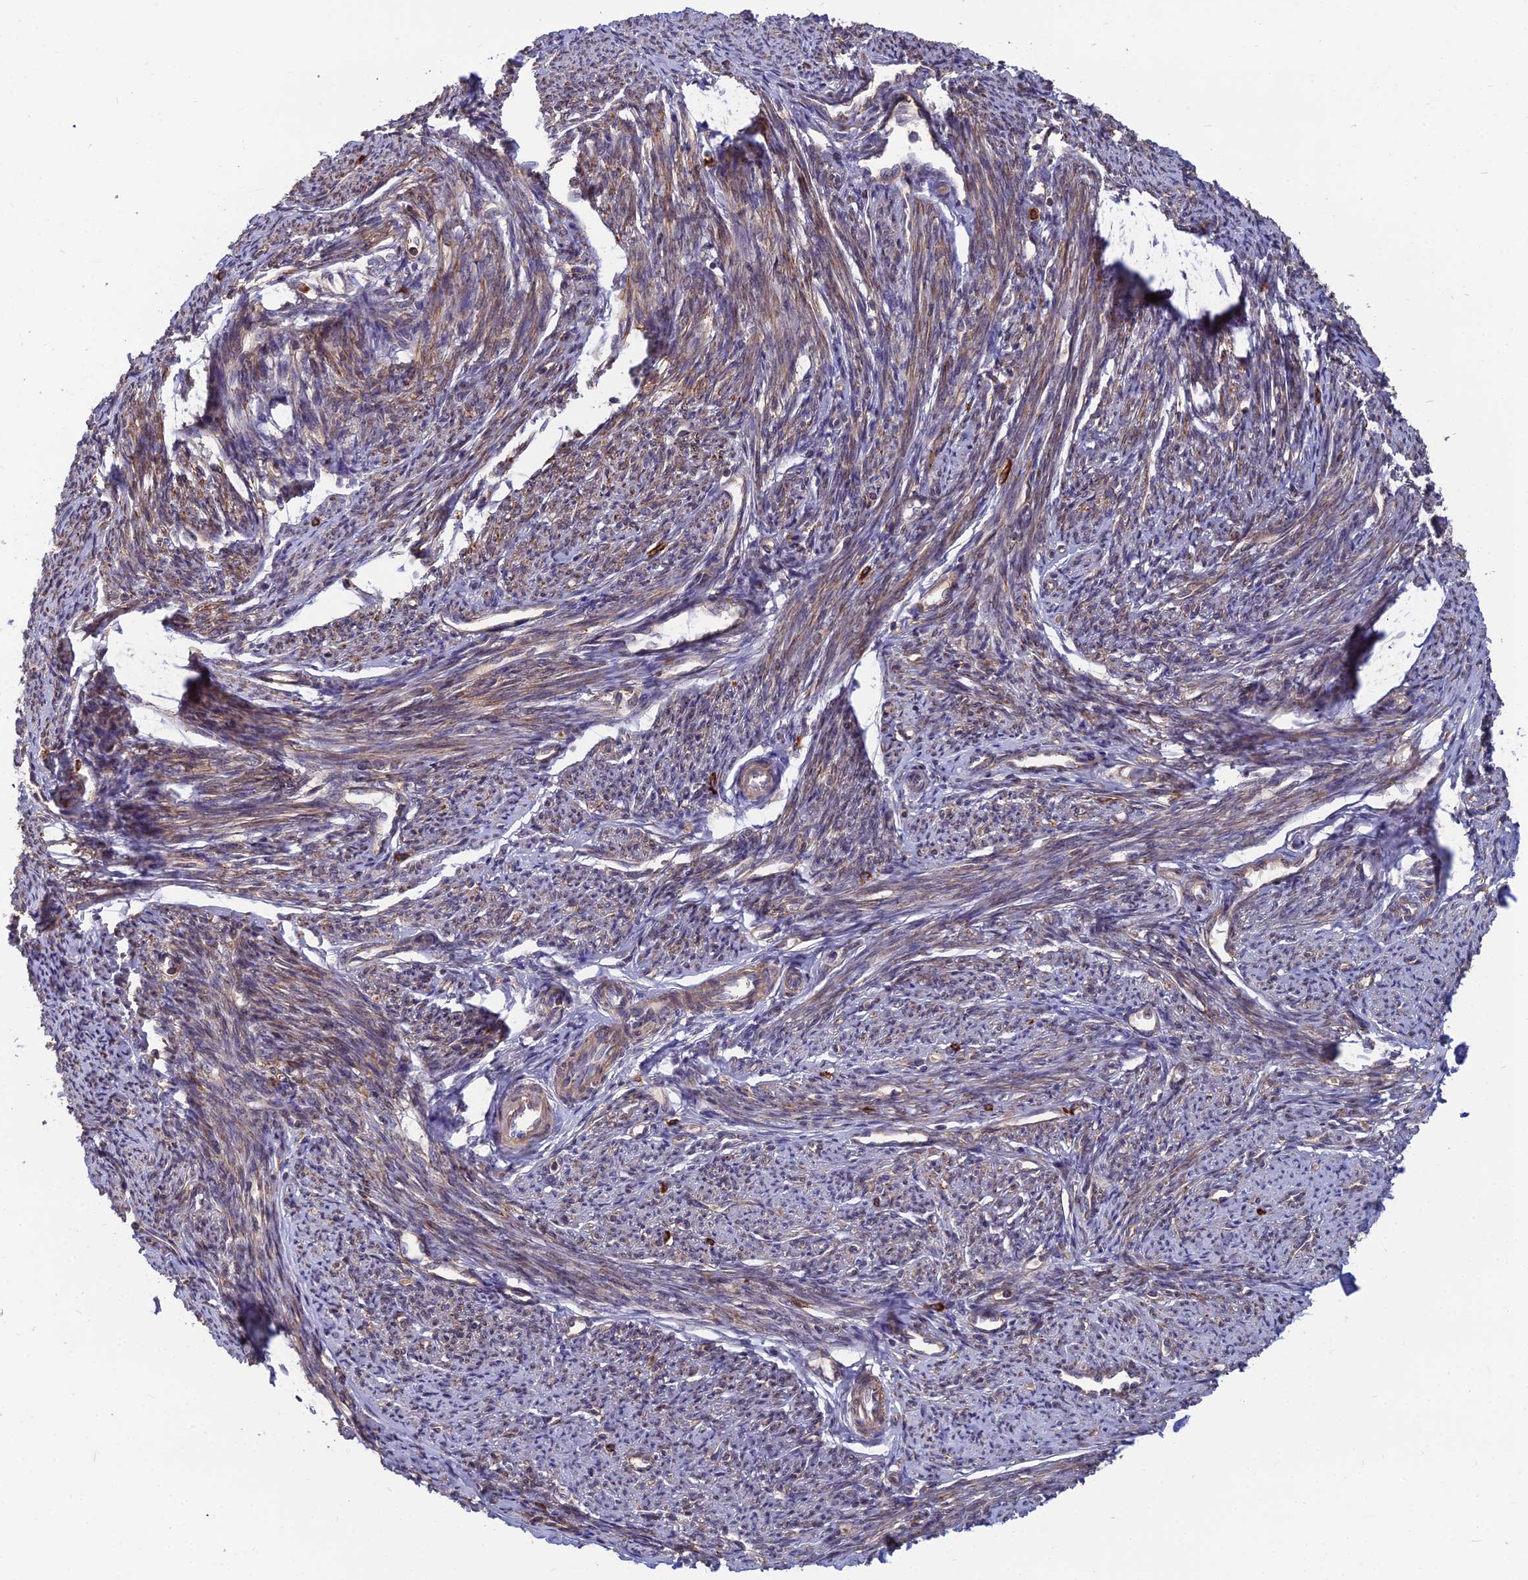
{"staining": {"intensity": "moderate", "quantity": ">75%", "location": "cytoplasmic/membranous"}, "tissue": "smooth muscle", "cell_type": "Smooth muscle cells", "image_type": "normal", "snomed": [{"axis": "morphology", "description": "Normal tissue, NOS"}, {"axis": "topography", "description": "Smooth muscle"}, {"axis": "topography", "description": "Uterus"}], "caption": "Immunohistochemical staining of normal human smooth muscle exhibits >75% levels of moderate cytoplasmic/membranous protein positivity in about >75% of smooth muscle cells. Immunohistochemistry stains the protein of interest in brown and the nuclei are stained blue.", "gene": "OPA3", "patient": {"sex": "female", "age": 59}}